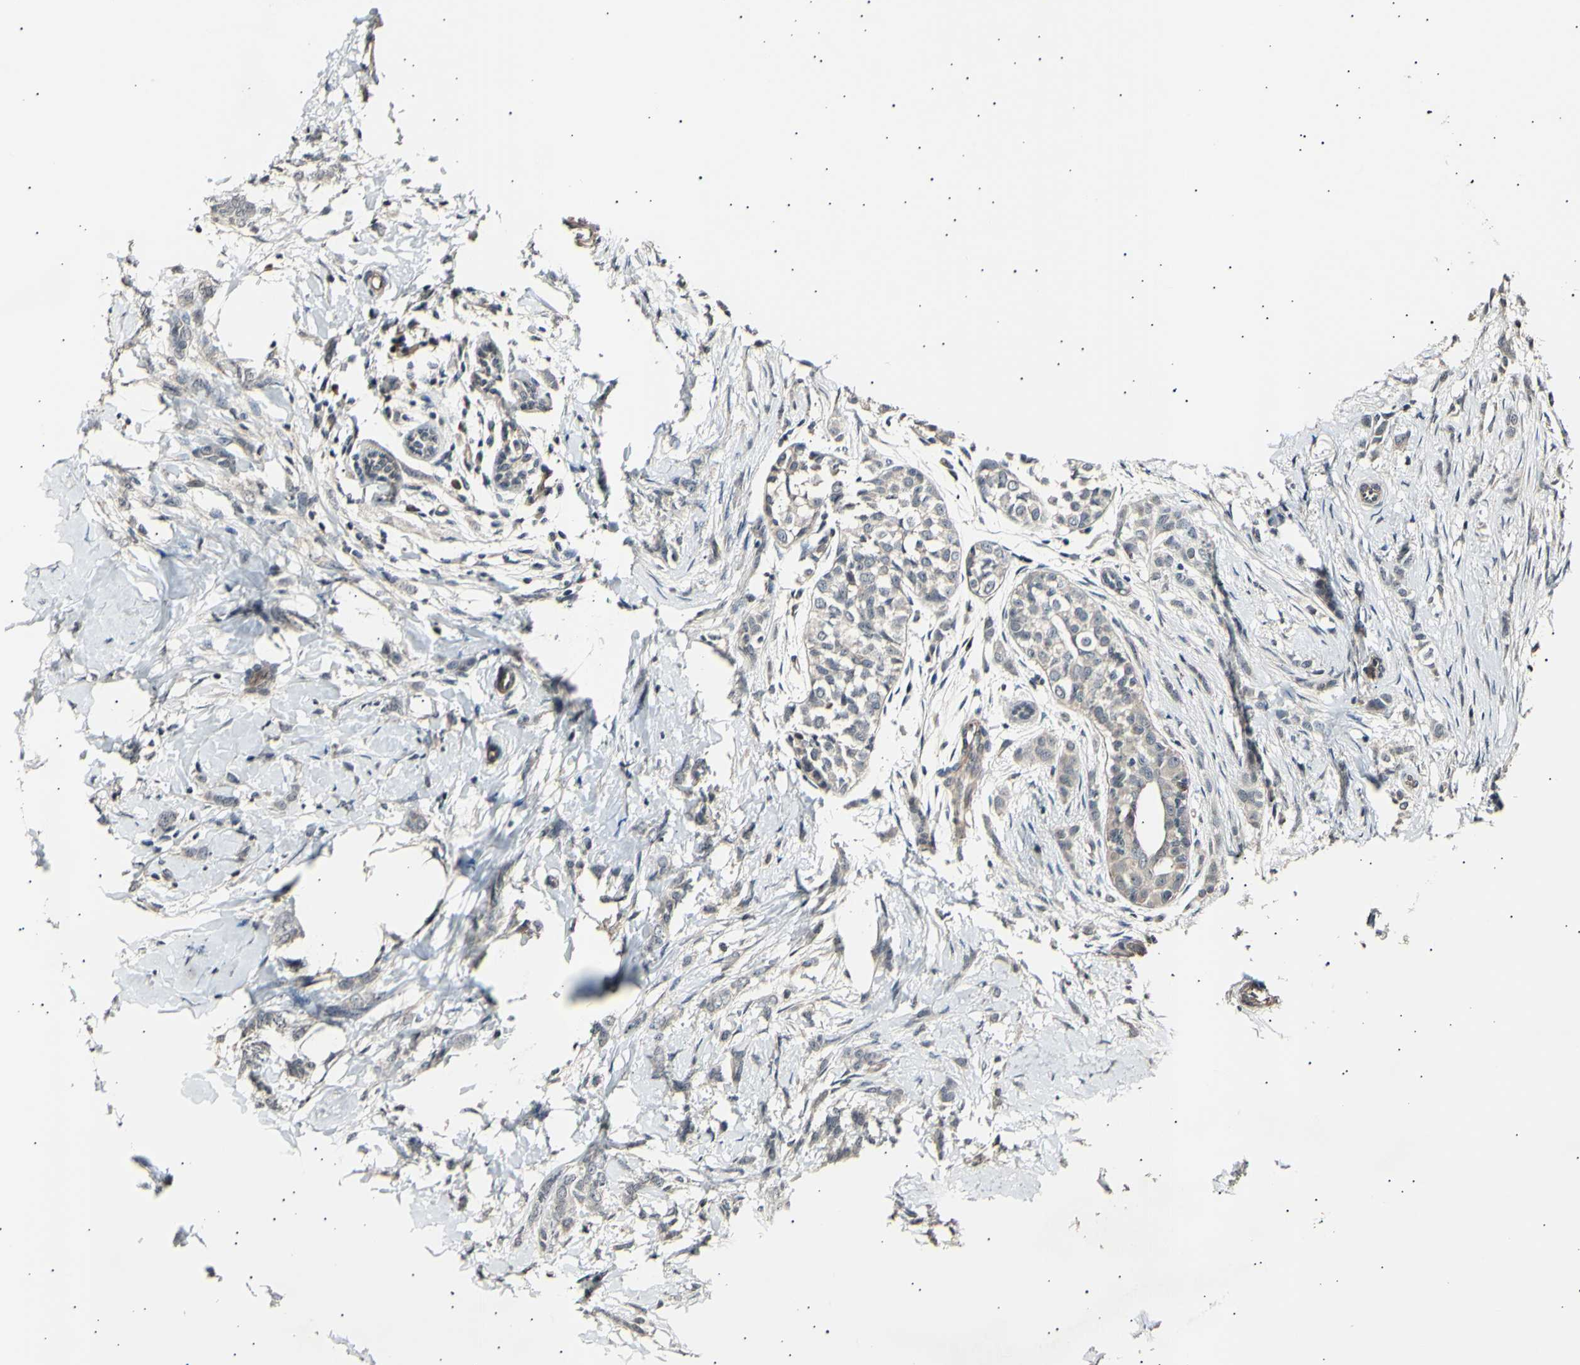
{"staining": {"intensity": "weak", "quantity": ">75%", "location": "cytoplasmic/membranous"}, "tissue": "breast cancer", "cell_type": "Tumor cells", "image_type": "cancer", "snomed": [{"axis": "morphology", "description": "Lobular carcinoma, in situ"}, {"axis": "morphology", "description": "Lobular carcinoma"}, {"axis": "topography", "description": "Breast"}], "caption": "Weak cytoplasmic/membranous staining for a protein is identified in about >75% of tumor cells of breast cancer using immunohistochemistry.", "gene": "AK1", "patient": {"sex": "female", "age": 41}}